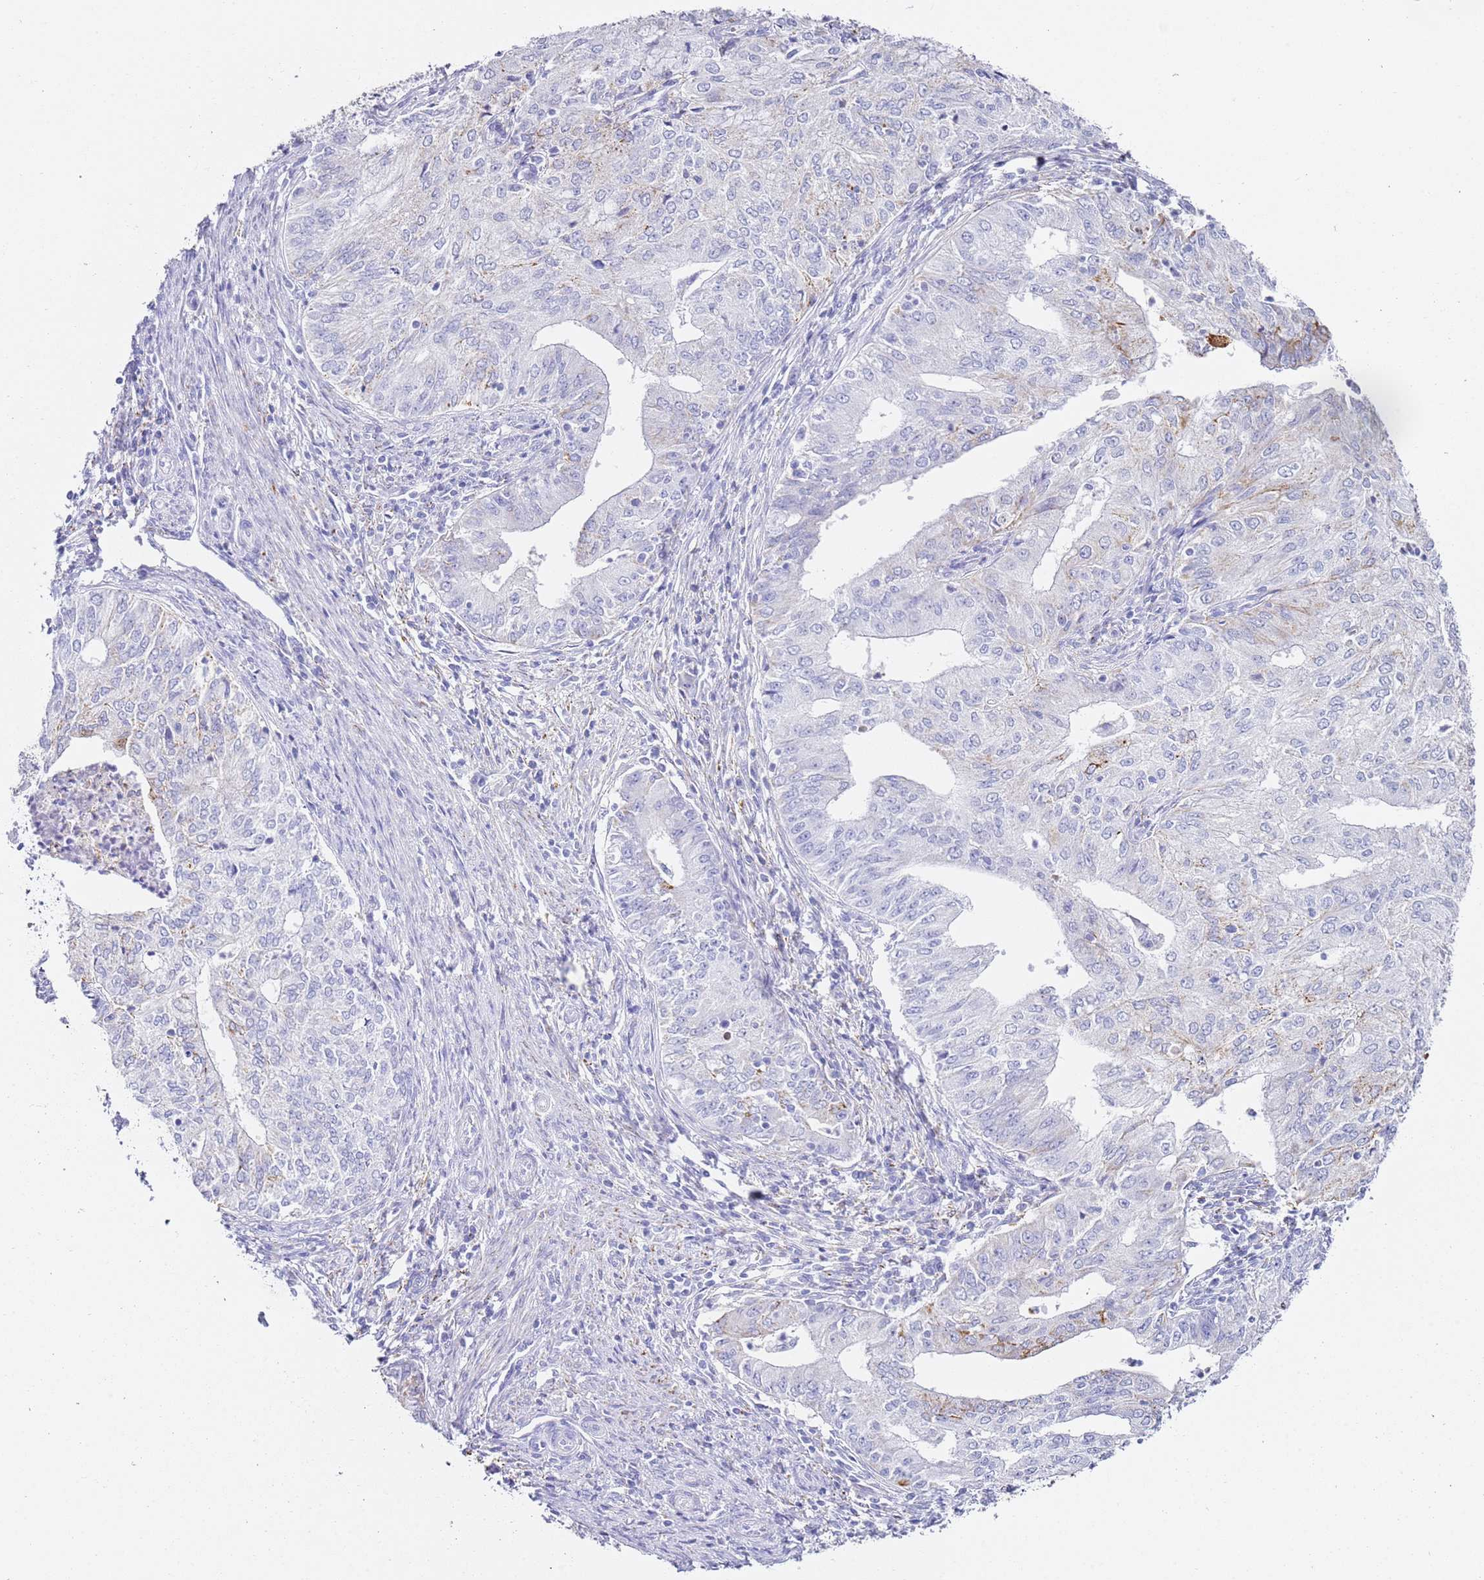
{"staining": {"intensity": "negative", "quantity": "none", "location": "none"}, "tissue": "endometrial cancer", "cell_type": "Tumor cells", "image_type": "cancer", "snomed": [{"axis": "morphology", "description": "Adenocarcinoma, NOS"}, {"axis": "topography", "description": "Endometrium"}], "caption": "Immunohistochemistry of endometrial cancer shows no positivity in tumor cells.", "gene": "PTBP2", "patient": {"sex": "female", "age": 50}}